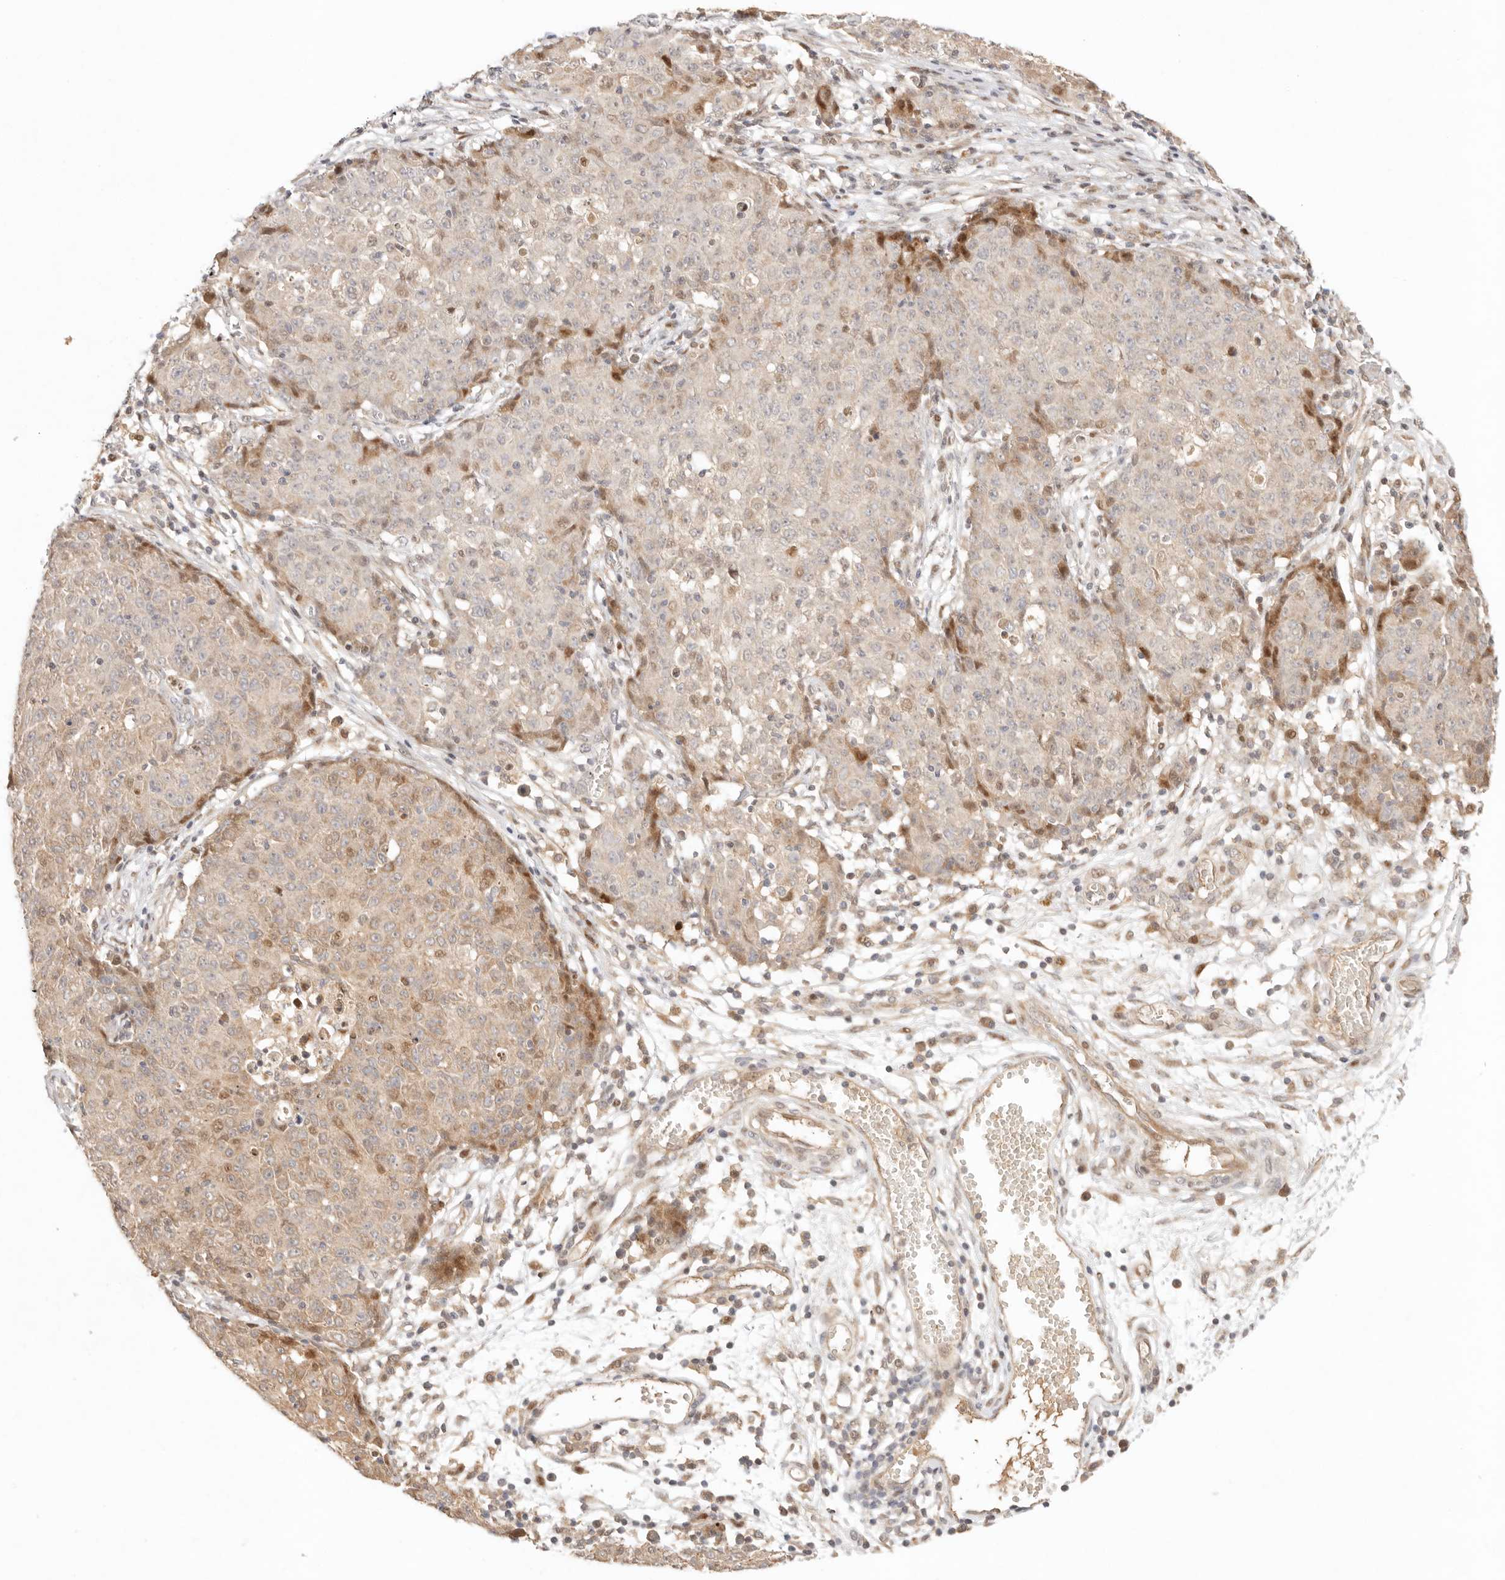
{"staining": {"intensity": "moderate", "quantity": "<25%", "location": "cytoplasmic/membranous,nuclear"}, "tissue": "ovarian cancer", "cell_type": "Tumor cells", "image_type": "cancer", "snomed": [{"axis": "morphology", "description": "Carcinoma, endometroid"}, {"axis": "topography", "description": "Ovary"}], "caption": "IHC (DAB (3,3'-diaminobenzidine)) staining of endometroid carcinoma (ovarian) exhibits moderate cytoplasmic/membranous and nuclear protein staining in approximately <25% of tumor cells. (Stains: DAB in brown, nuclei in blue, Microscopy: brightfield microscopy at high magnification).", "gene": "PHLDA3", "patient": {"sex": "female", "age": 42}}